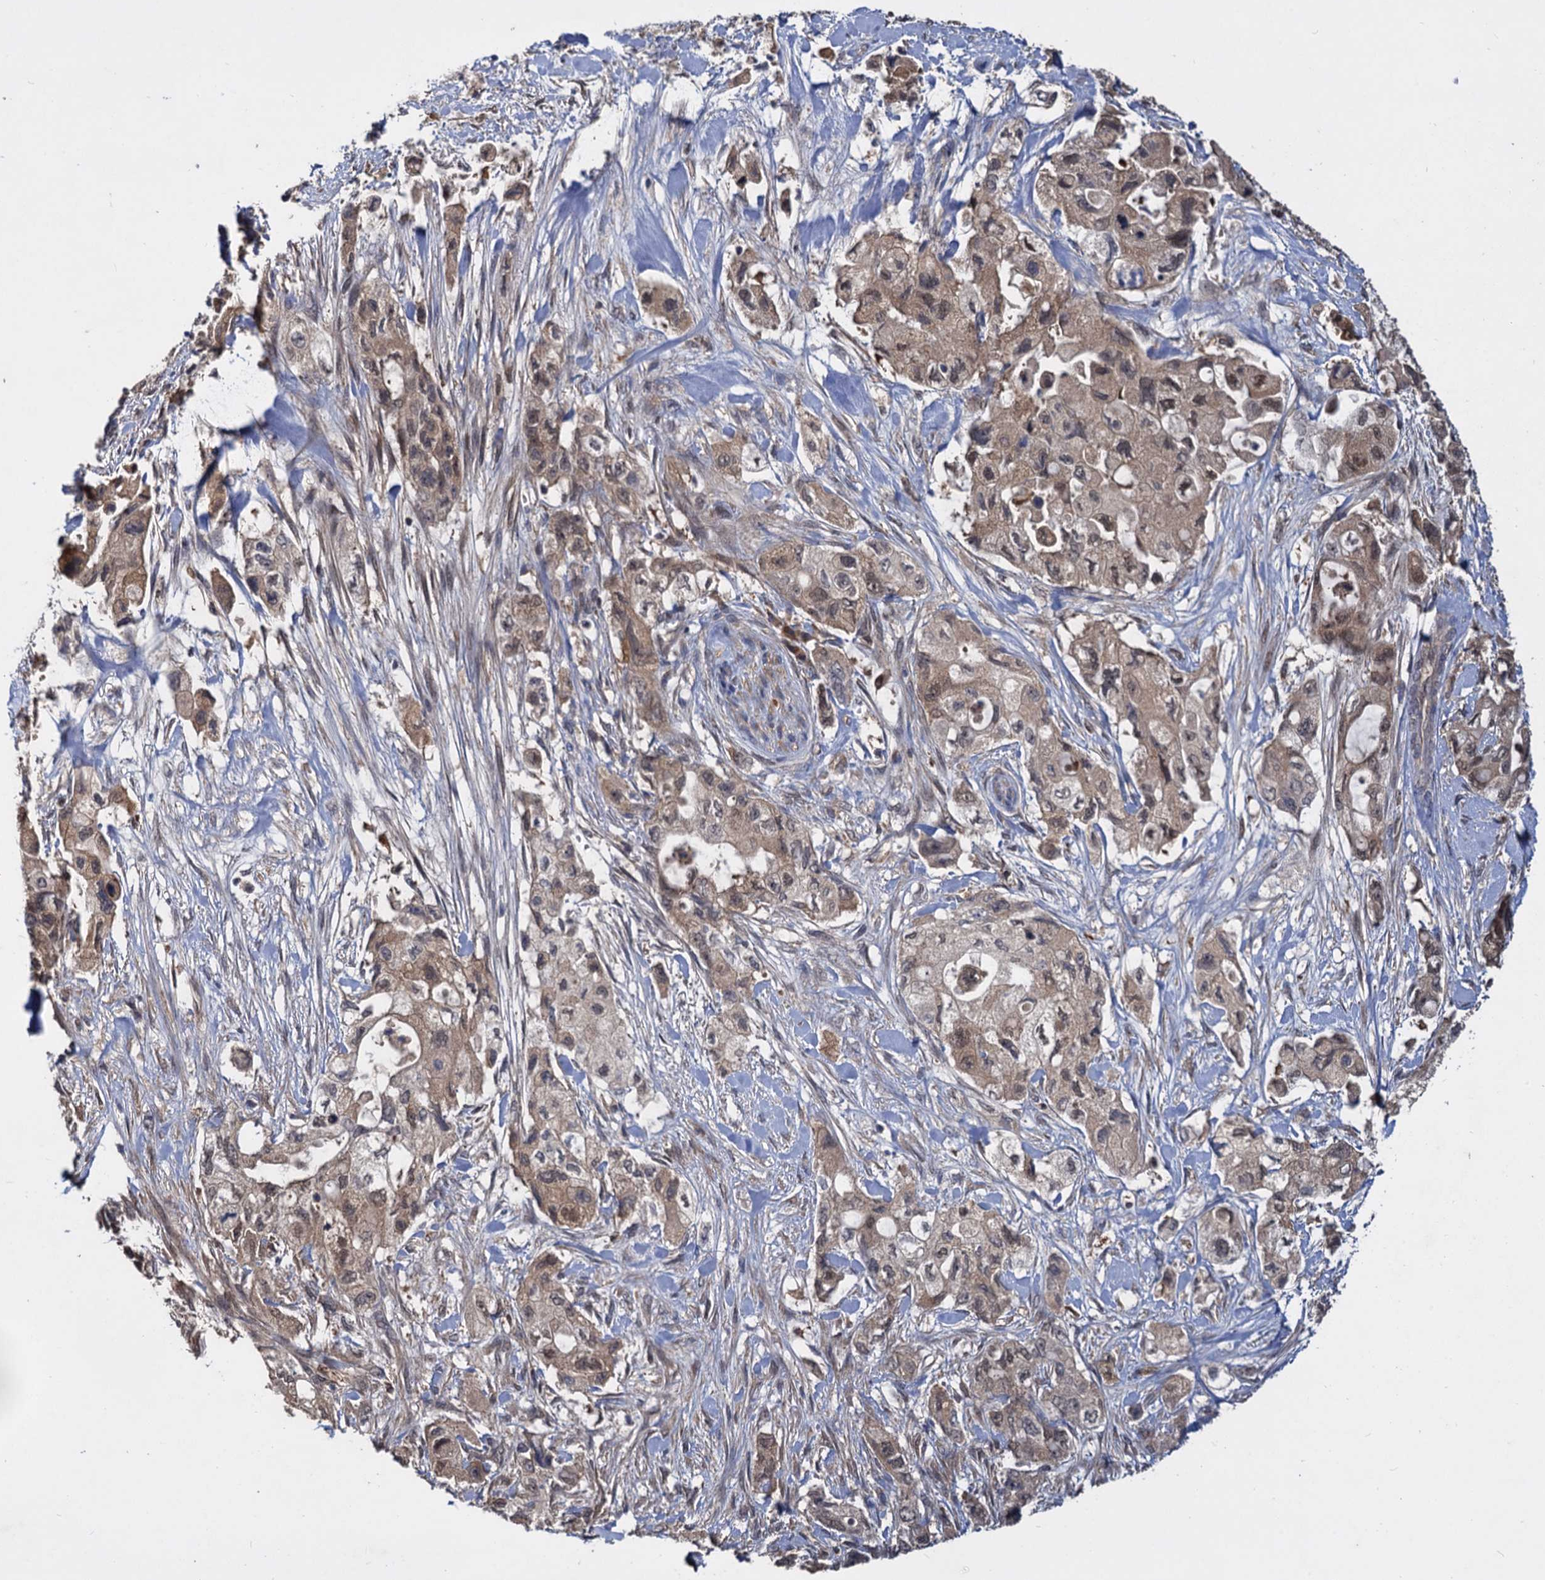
{"staining": {"intensity": "weak", "quantity": "25%-75%", "location": "cytoplasmic/membranous,nuclear"}, "tissue": "pancreatic cancer", "cell_type": "Tumor cells", "image_type": "cancer", "snomed": [{"axis": "morphology", "description": "Adenocarcinoma, NOS"}, {"axis": "topography", "description": "Pancreas"}], "caption": "Adenocarcinoma (pancreatic) stained with immunohistochemistry (IHC) demonstrates weak cytoplasmic/membranous and nuclear staining in about 25%-75% of tumor cells.", "gene": "PSMD4", "patient": {"sex": "female", "age": 73}}